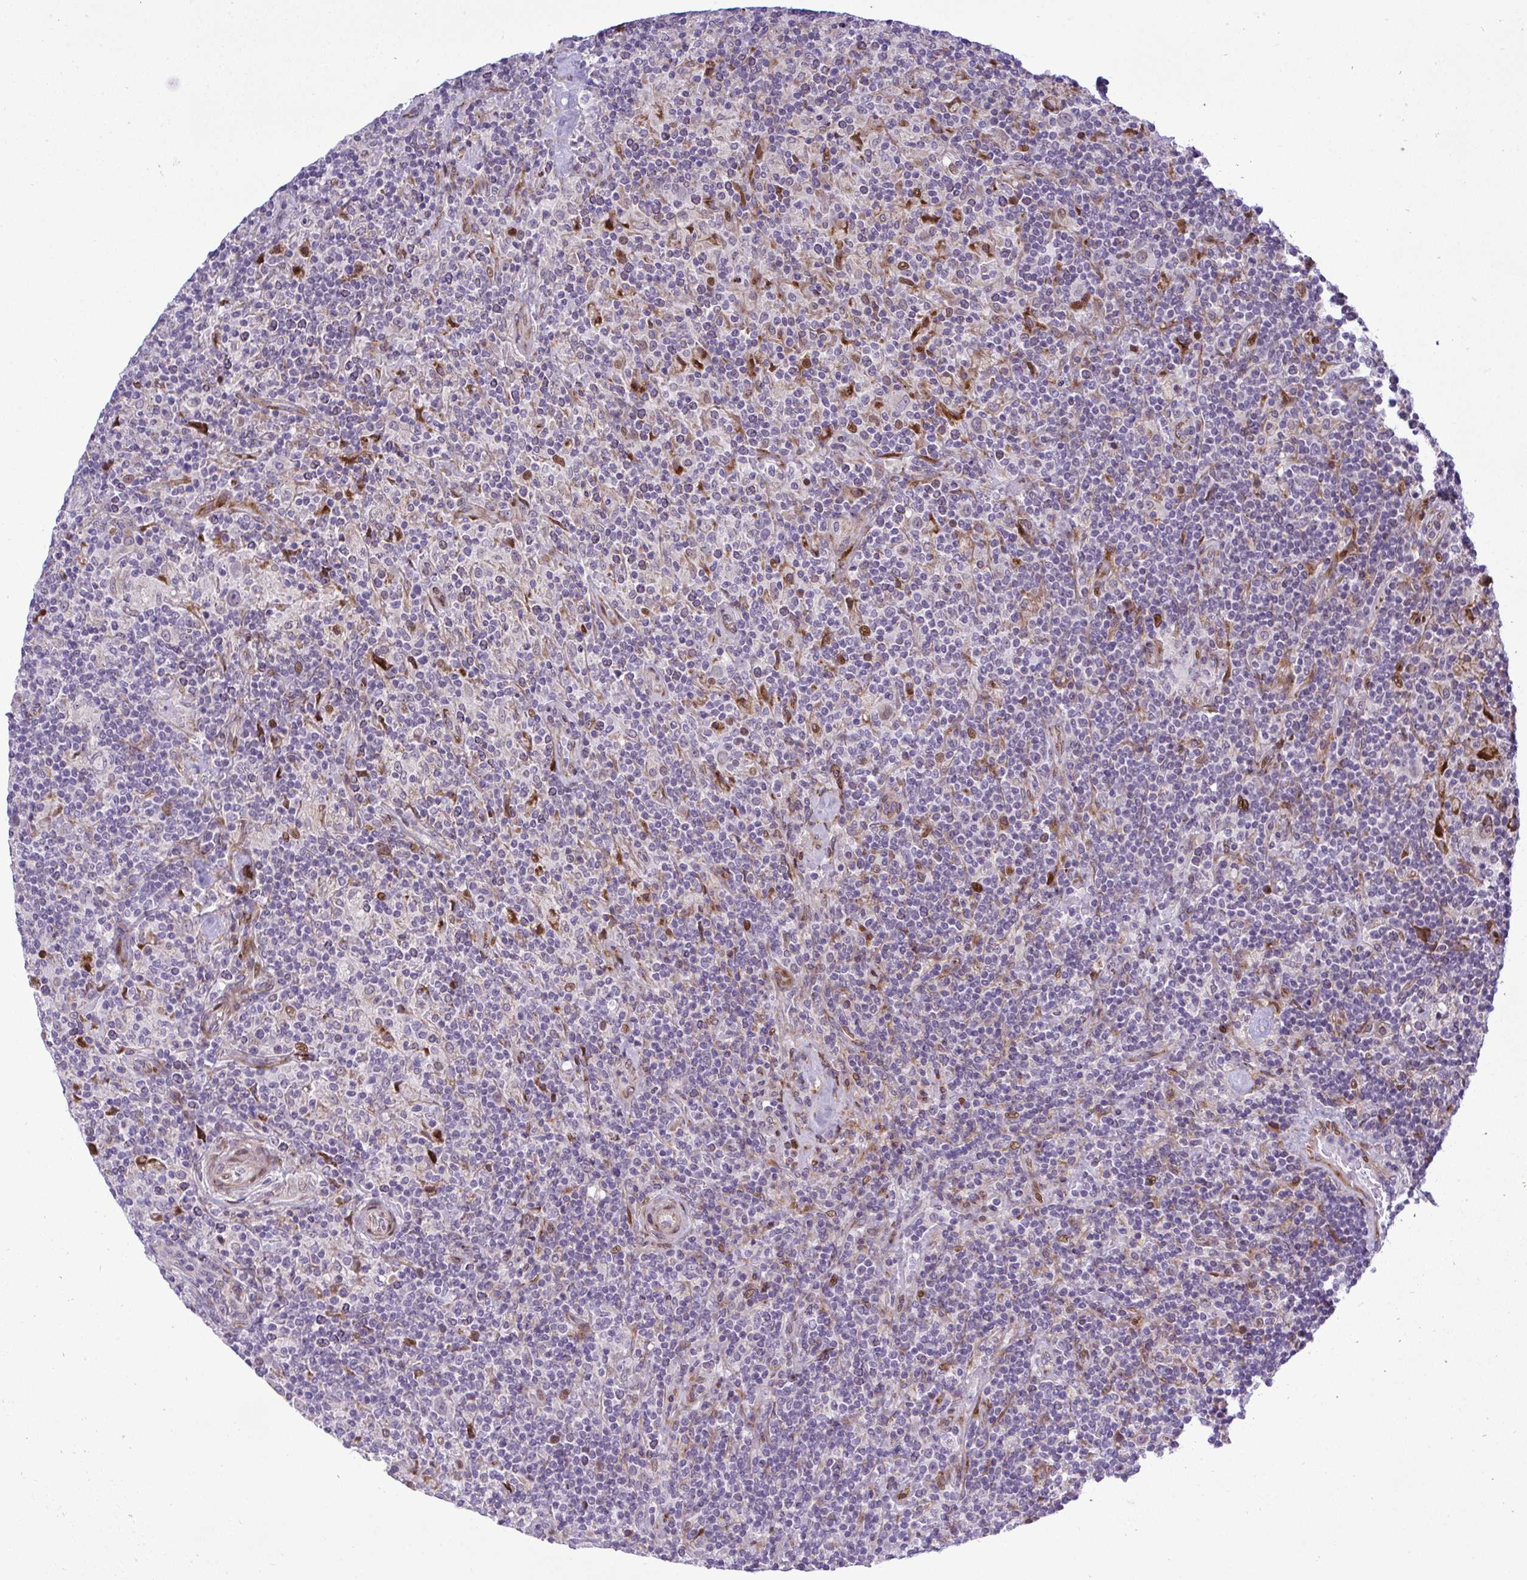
{"staining": {"intensity": "negative", "quantity": "none", "location": "none"}, "tissue": "lymphoma", "cell_type": "Tumor cells", "image_type": "cancer", "snomed": [{"axis": "morphology", "description": "Hodgkin's disease, NOS"}, {"axis": "topography", "description": "Lymph node"}], "caption": "The immunohistochemistry (IHC) histopathology image has no significant positivity in tumor cells of Hodgkin's disease tissue.", "gene": "CASTOR2", "patient": {"sex": "male", "age": 70}}